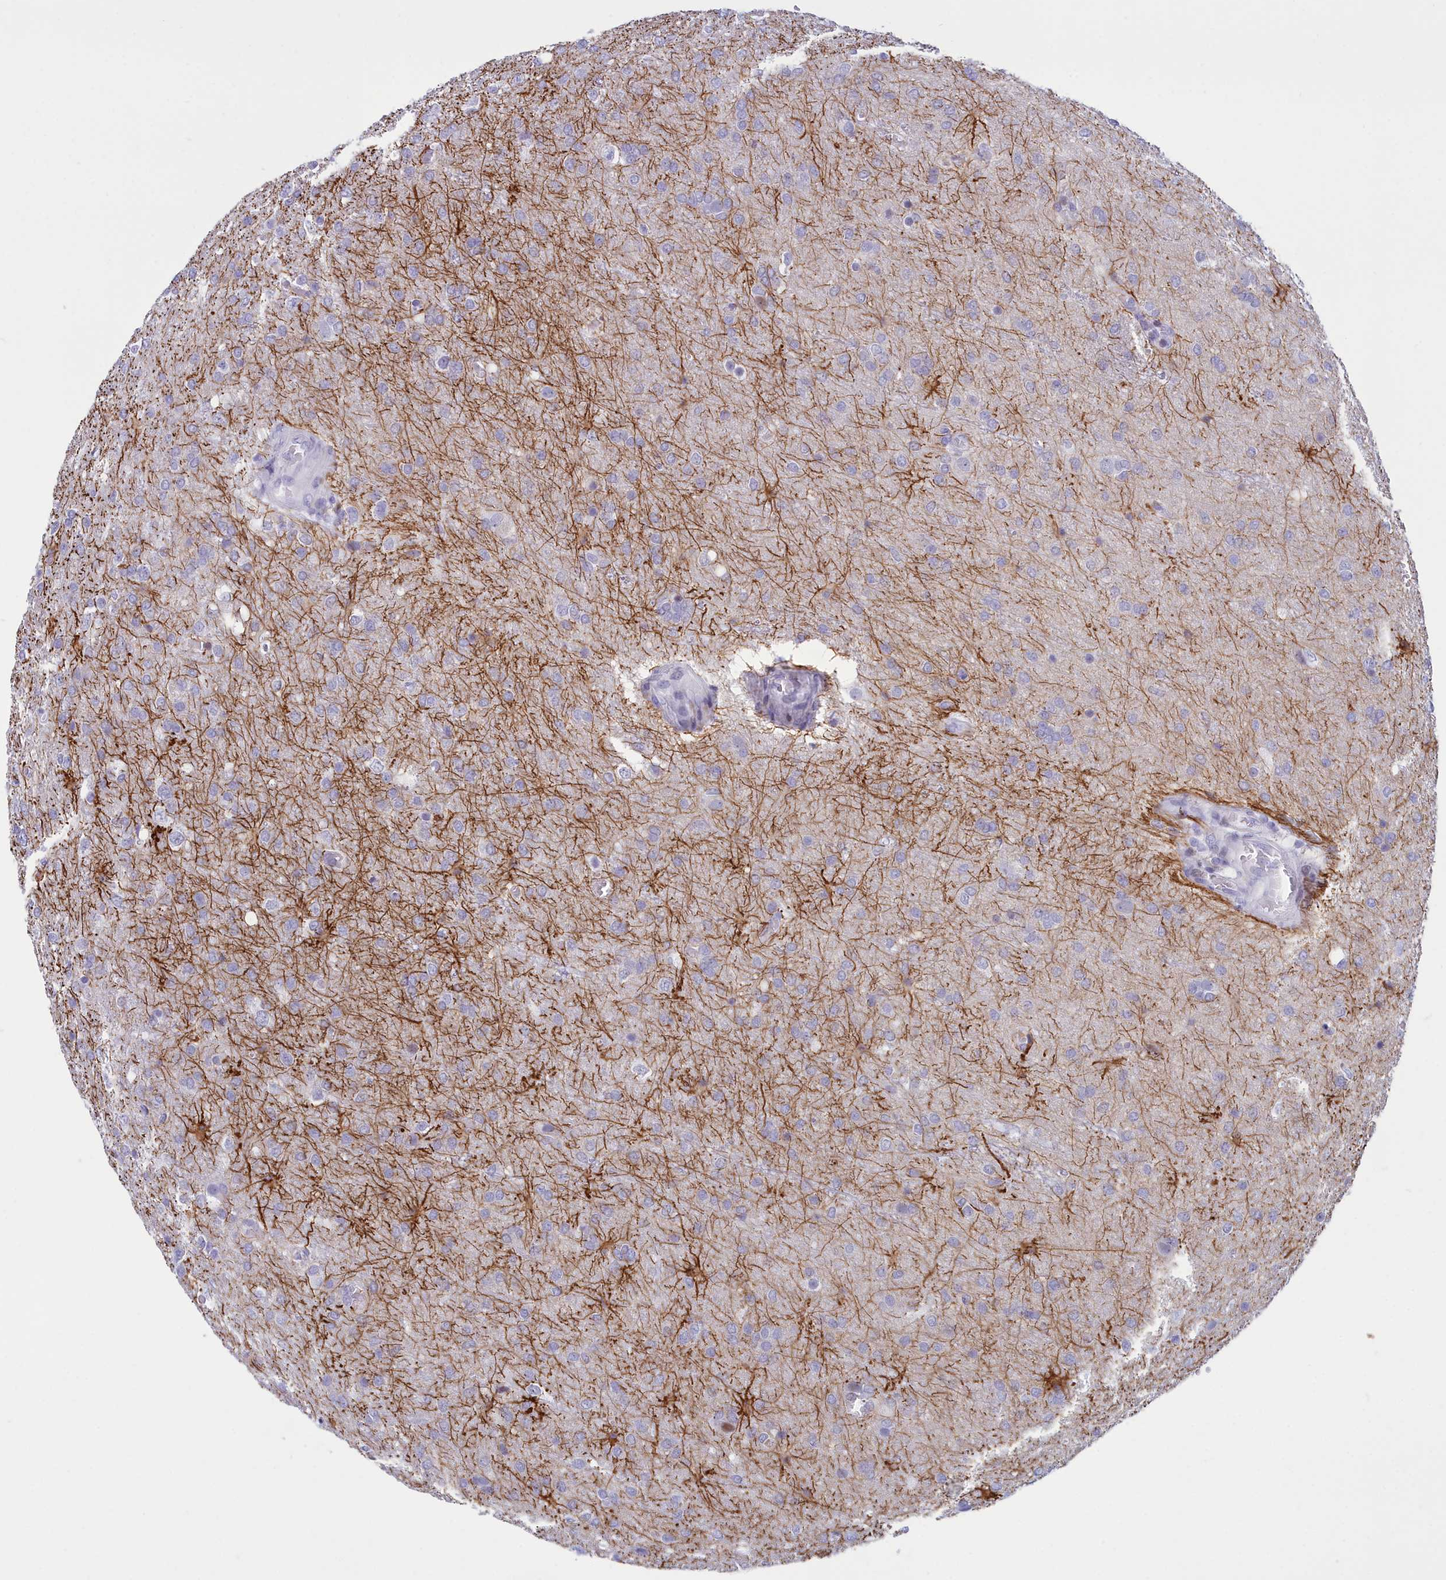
{"staining": {"intensity": "negative", "quantity": "none", "location": "none"}, "tissue": "glioma", "cell_type": "Tumor cells", "image_type": "cancer", "snomed": [{"axis": "morphology", "description": "Glioma, malignant, High grade"}, {"axis": "topography", "description": "Brain"}], "caption": "The immunohistochemistry (IHC) micrograph has no significant staining in tumor cells of glioma tissue.", "gene": "SNX20", "patient": {"sex": "female", "age": 74}}